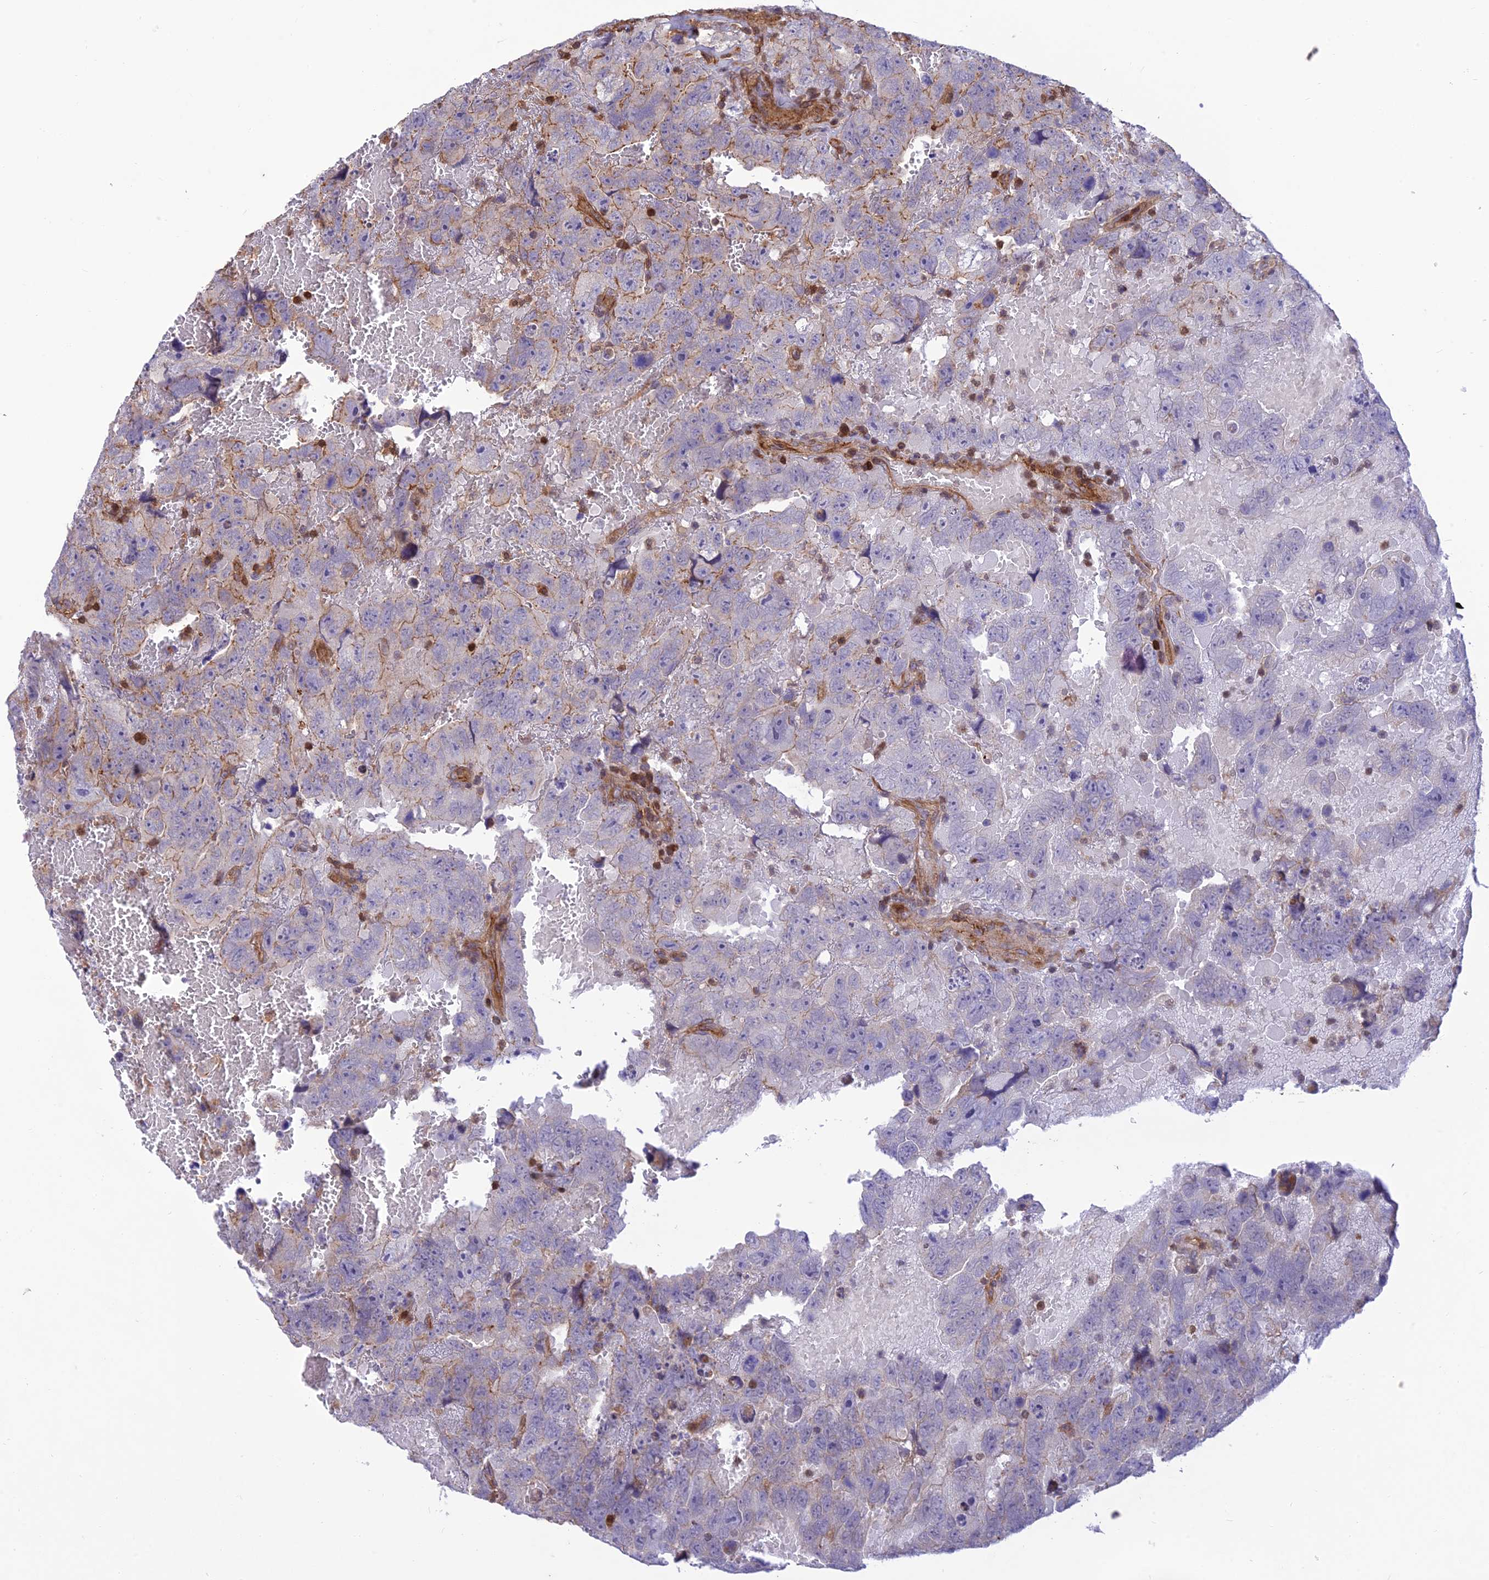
{"staining": {"intensity": "moderate", "quantity": "<25%", "location": "cytoplasmic/membranous"}, "tissue": "testis cancer", "cell_type": "Tumor cells", "image_type": "cancer", "snomed": [{"axis": "morphology", "description": "Carcinoma, Embryonal, NOS"}, {"axis": "topography", "description": "Testis"}], "caption": "Immunohistochemical staining of human testis embryonal carcinoma demonstrates moderate cytoplasmic/membranous protein expression in approximately <25% of tumor cells.", "gene": "HPSE2", "patient": {"sex": "male", "age": 45}}